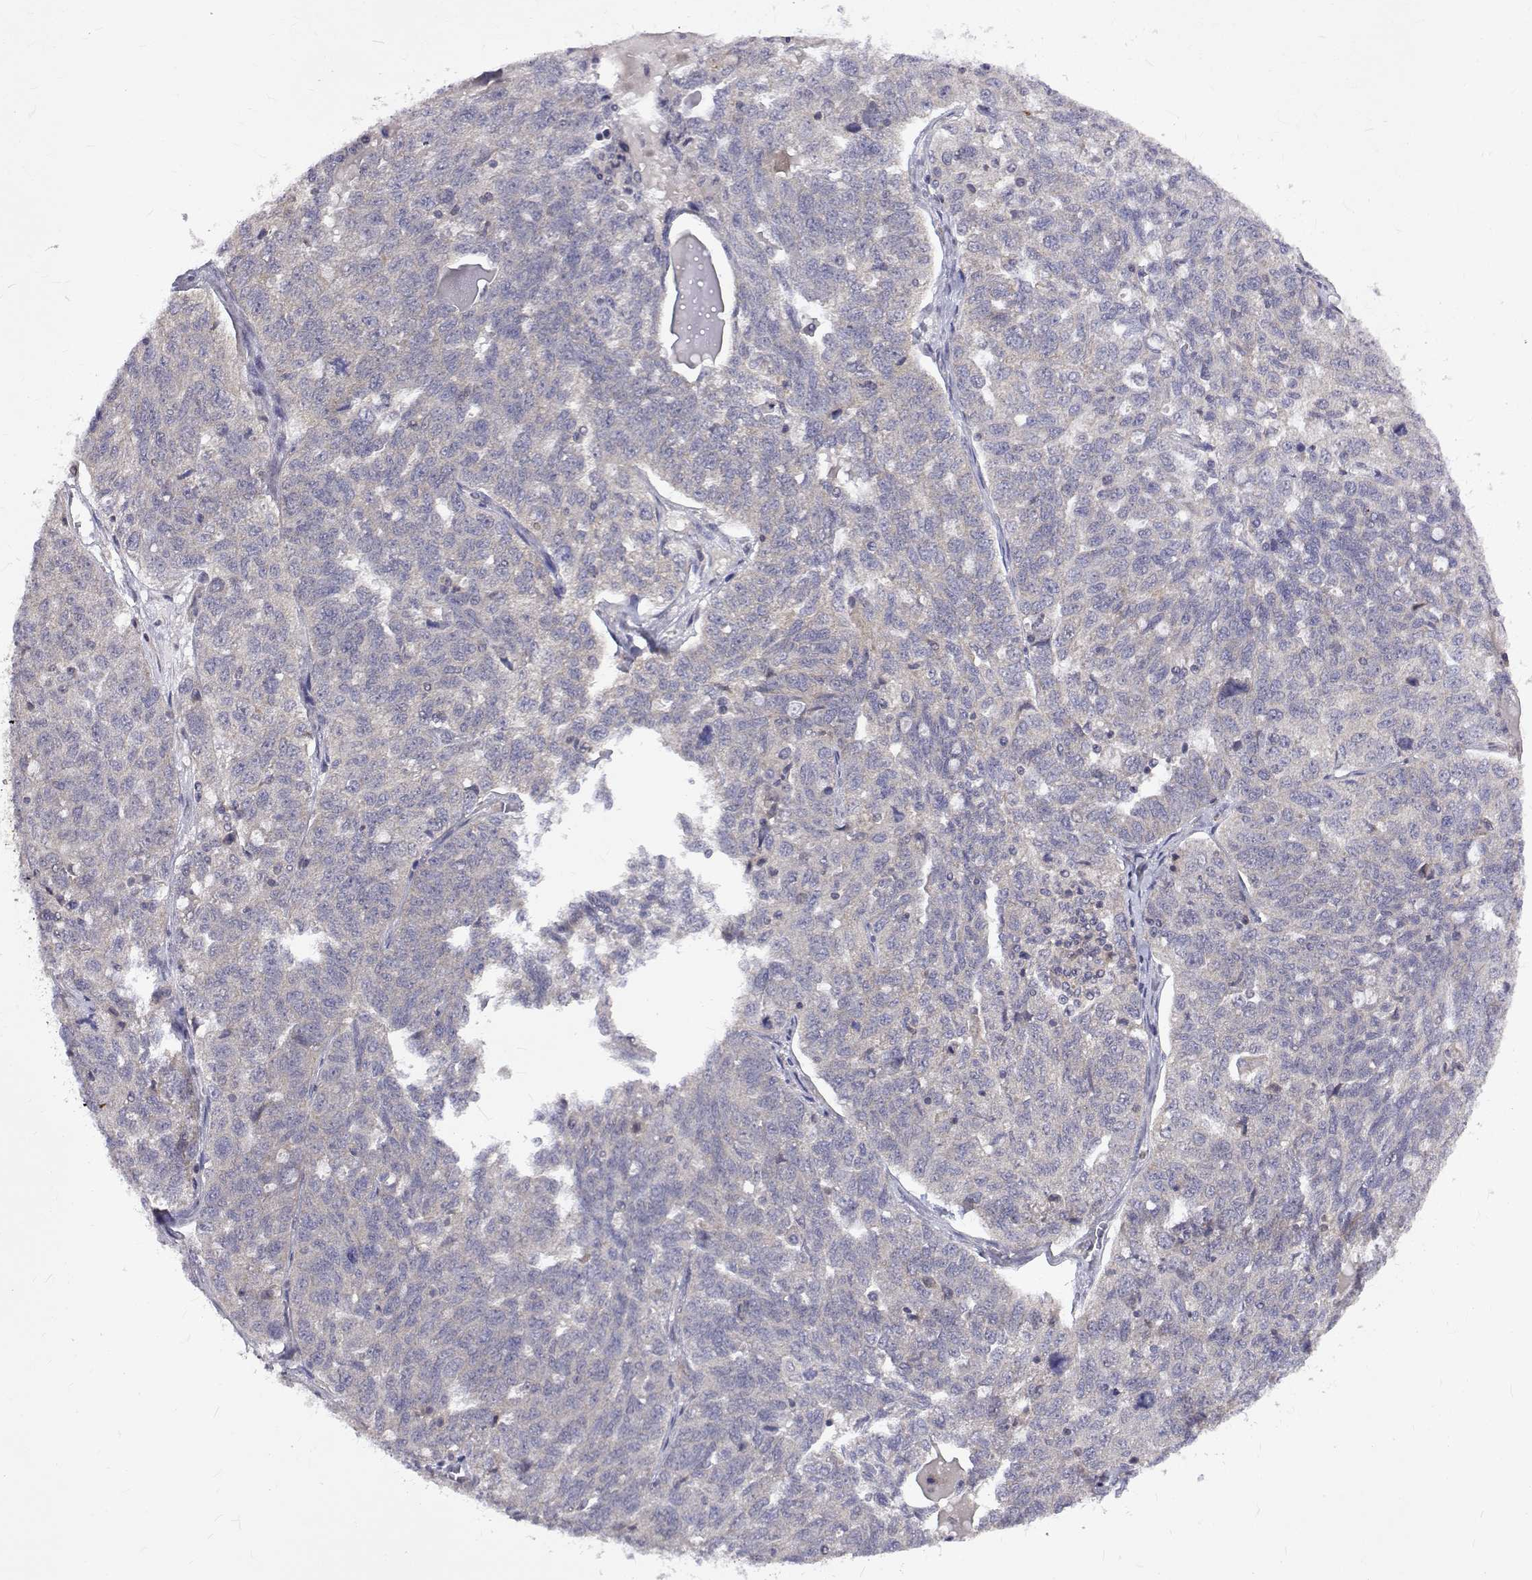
{"staining": {"intensity": "negative", "quantity": "none", "location": "none"}, "tissue": "ovarian cancer", "cell_type": "Tumor cells", "image_type": "cancer", "snomed": [{"axis": "morphology", "description": "Cystadenocarcinoma, serous, NOS"}, {"axis": "topography", "description": "Ovary"}], "caption": "Human serous cystadenocarcinoma (ovarian) stained for a protein using immunohistochemistry displays no expression in tumor cells.", "gene": "ALKBH8", "patient": {"sex": "female", "age": 71}}